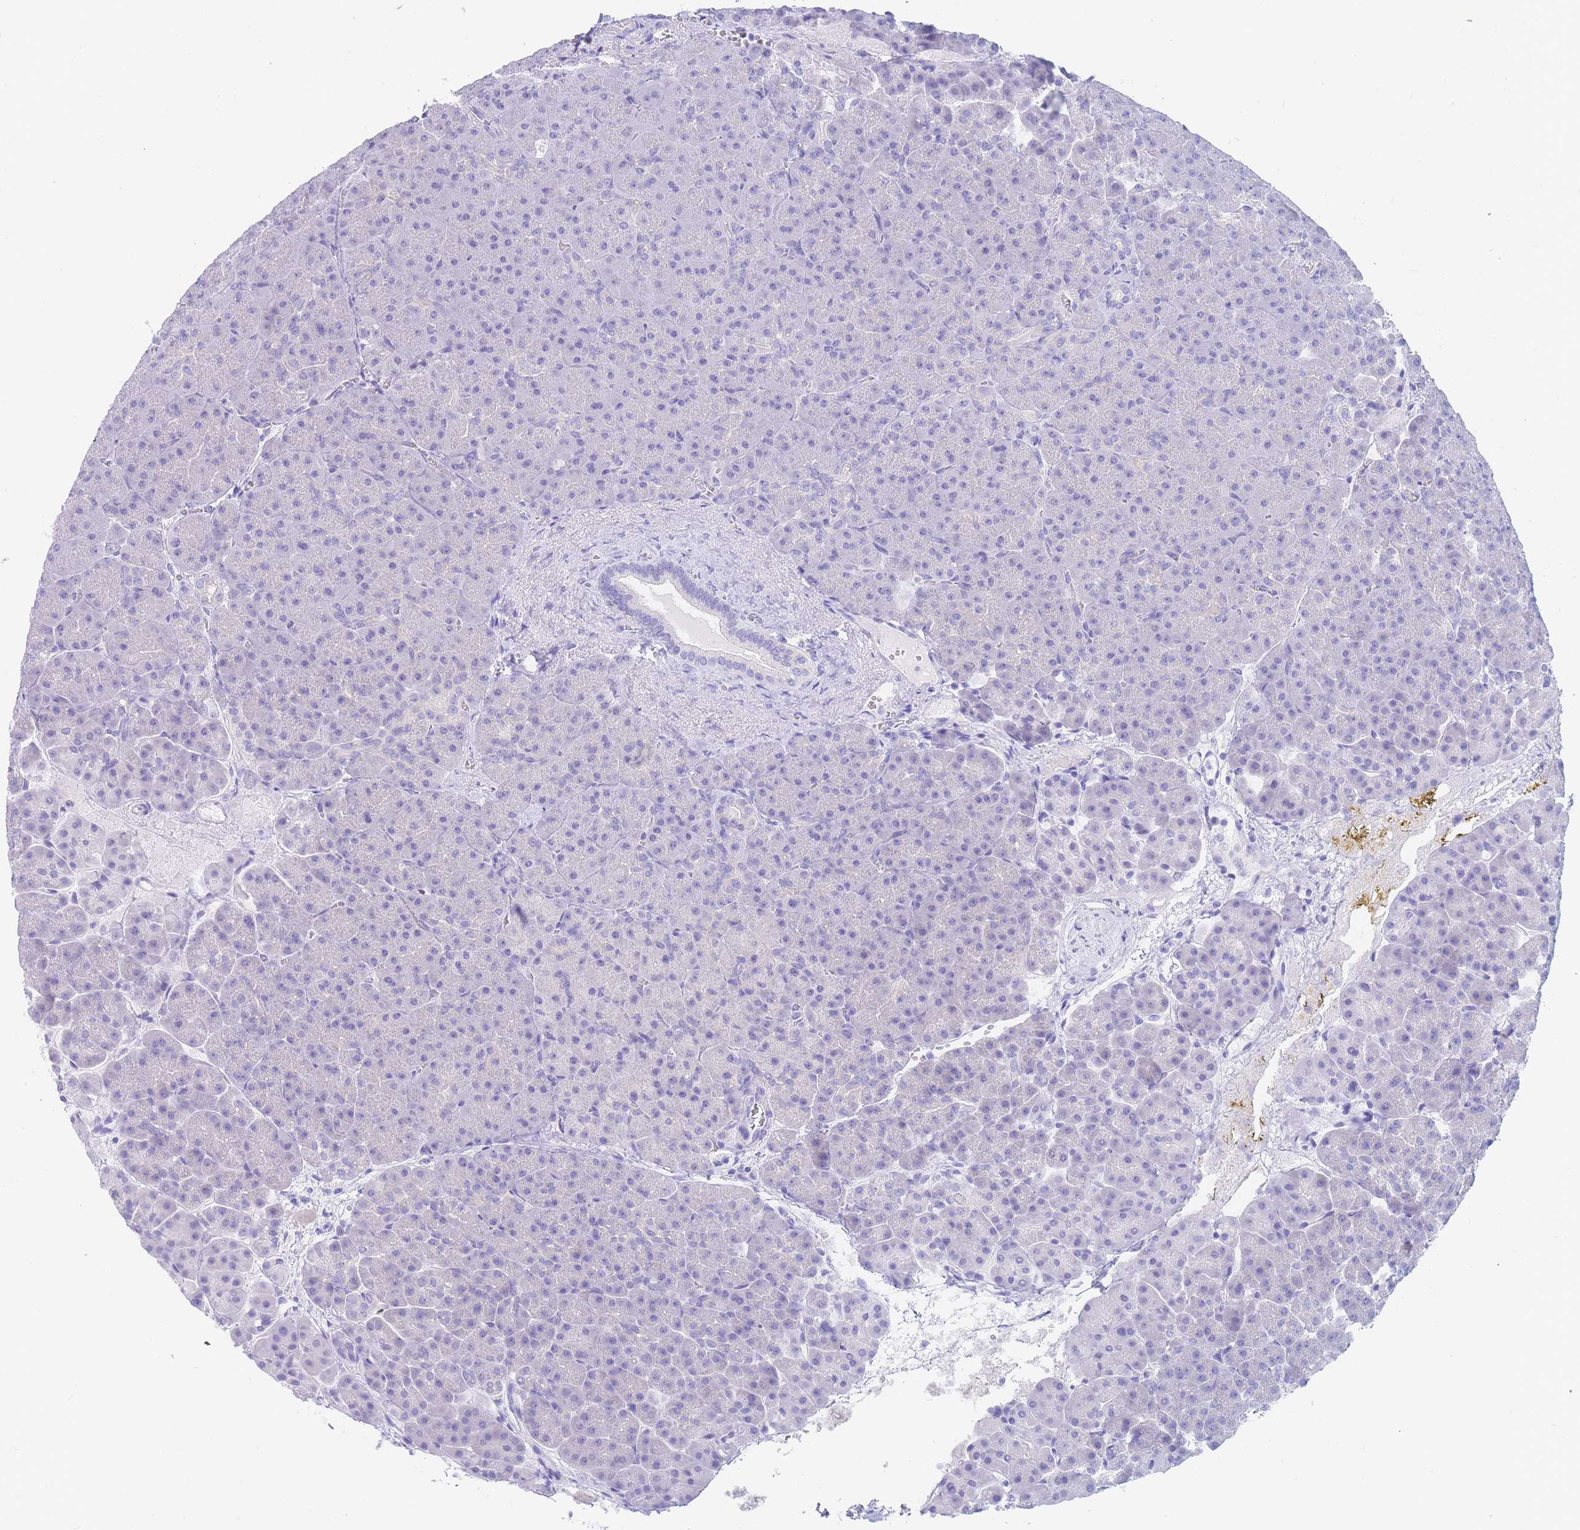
{"staining": {"intensity": "negative", "quantity": "none", "location": "none"}, "tissue": "pancreas", "cell_type": "Exocrine glandular cells", "image_type": "normal", "snomed": [{"axis": "morphology", "description": "Normal tissue, NOS"}, {"axis": "topography", "description": "Pancreas"}], "caption": "A high-resolution photomicrograph shows immunohistochemistry staining of normal pancreas, which exhibits no significant staining in exocrine glandular cells. The staining was performed using DAB to visualize the protein expression in brown, while the nuclei were stained in blue with hematoxylin (Magnification: 20x).", "gene": "LZTFL1", "patient": {"sex": "female", "age": 74}}